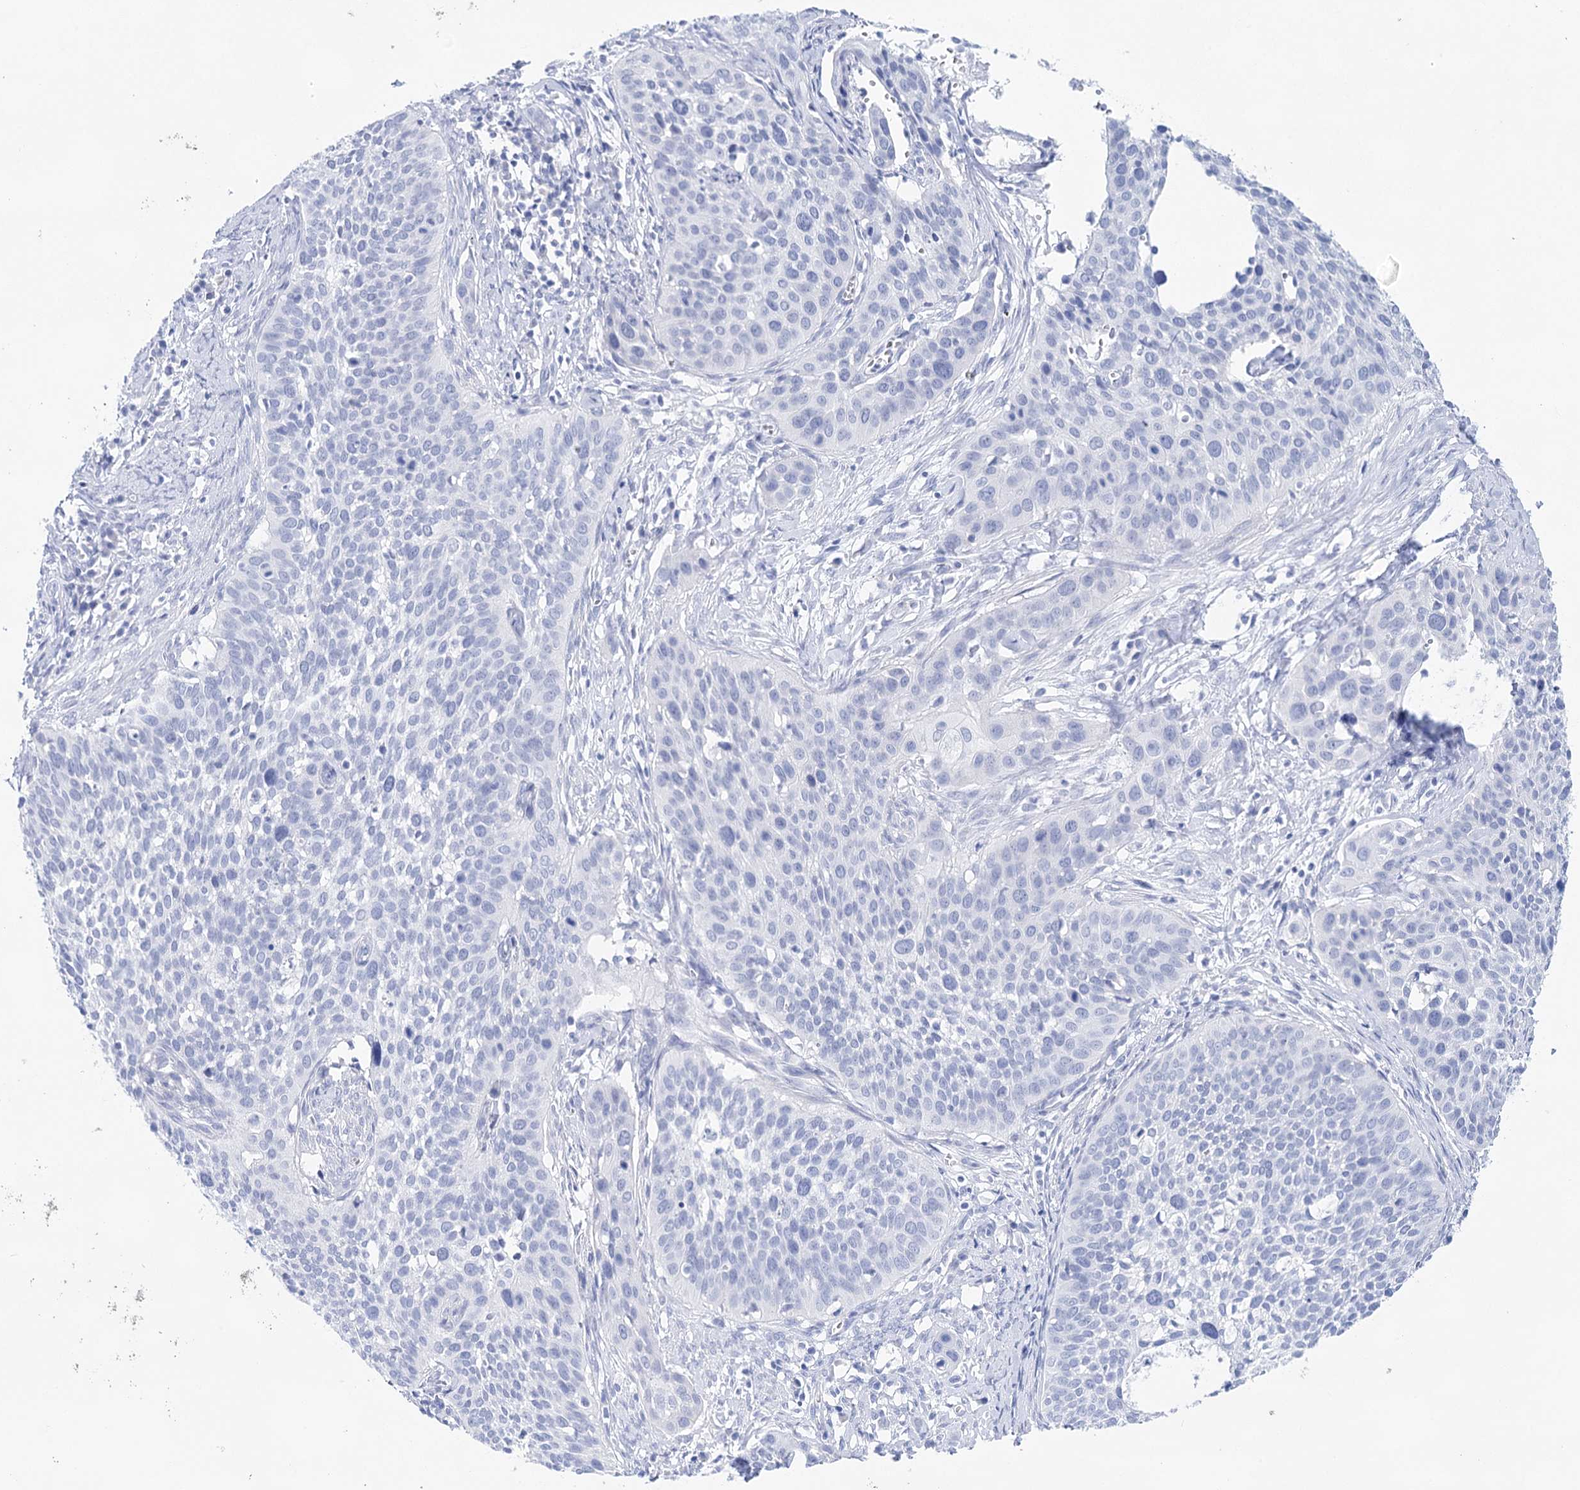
{"staining": {"intensity": "negative", "quantity": "none", "location": "none"}, "tissue": "cervical cancer", "cell_type": "Tumor cells", "image_type": "cancer", "snomed": [{"axis": "morphology", "description": "Squamous cell carcinoma, NOS"}, {"axis": "topography", "description": "Cervix"}], "caption": "This is an immunohistochemistry micrograph of cervical cancer (squamous cell carcinoma). There is no staining in tumor cells.", "gene": "LALBA", "patient": {"sex": "female", "age": 34}}